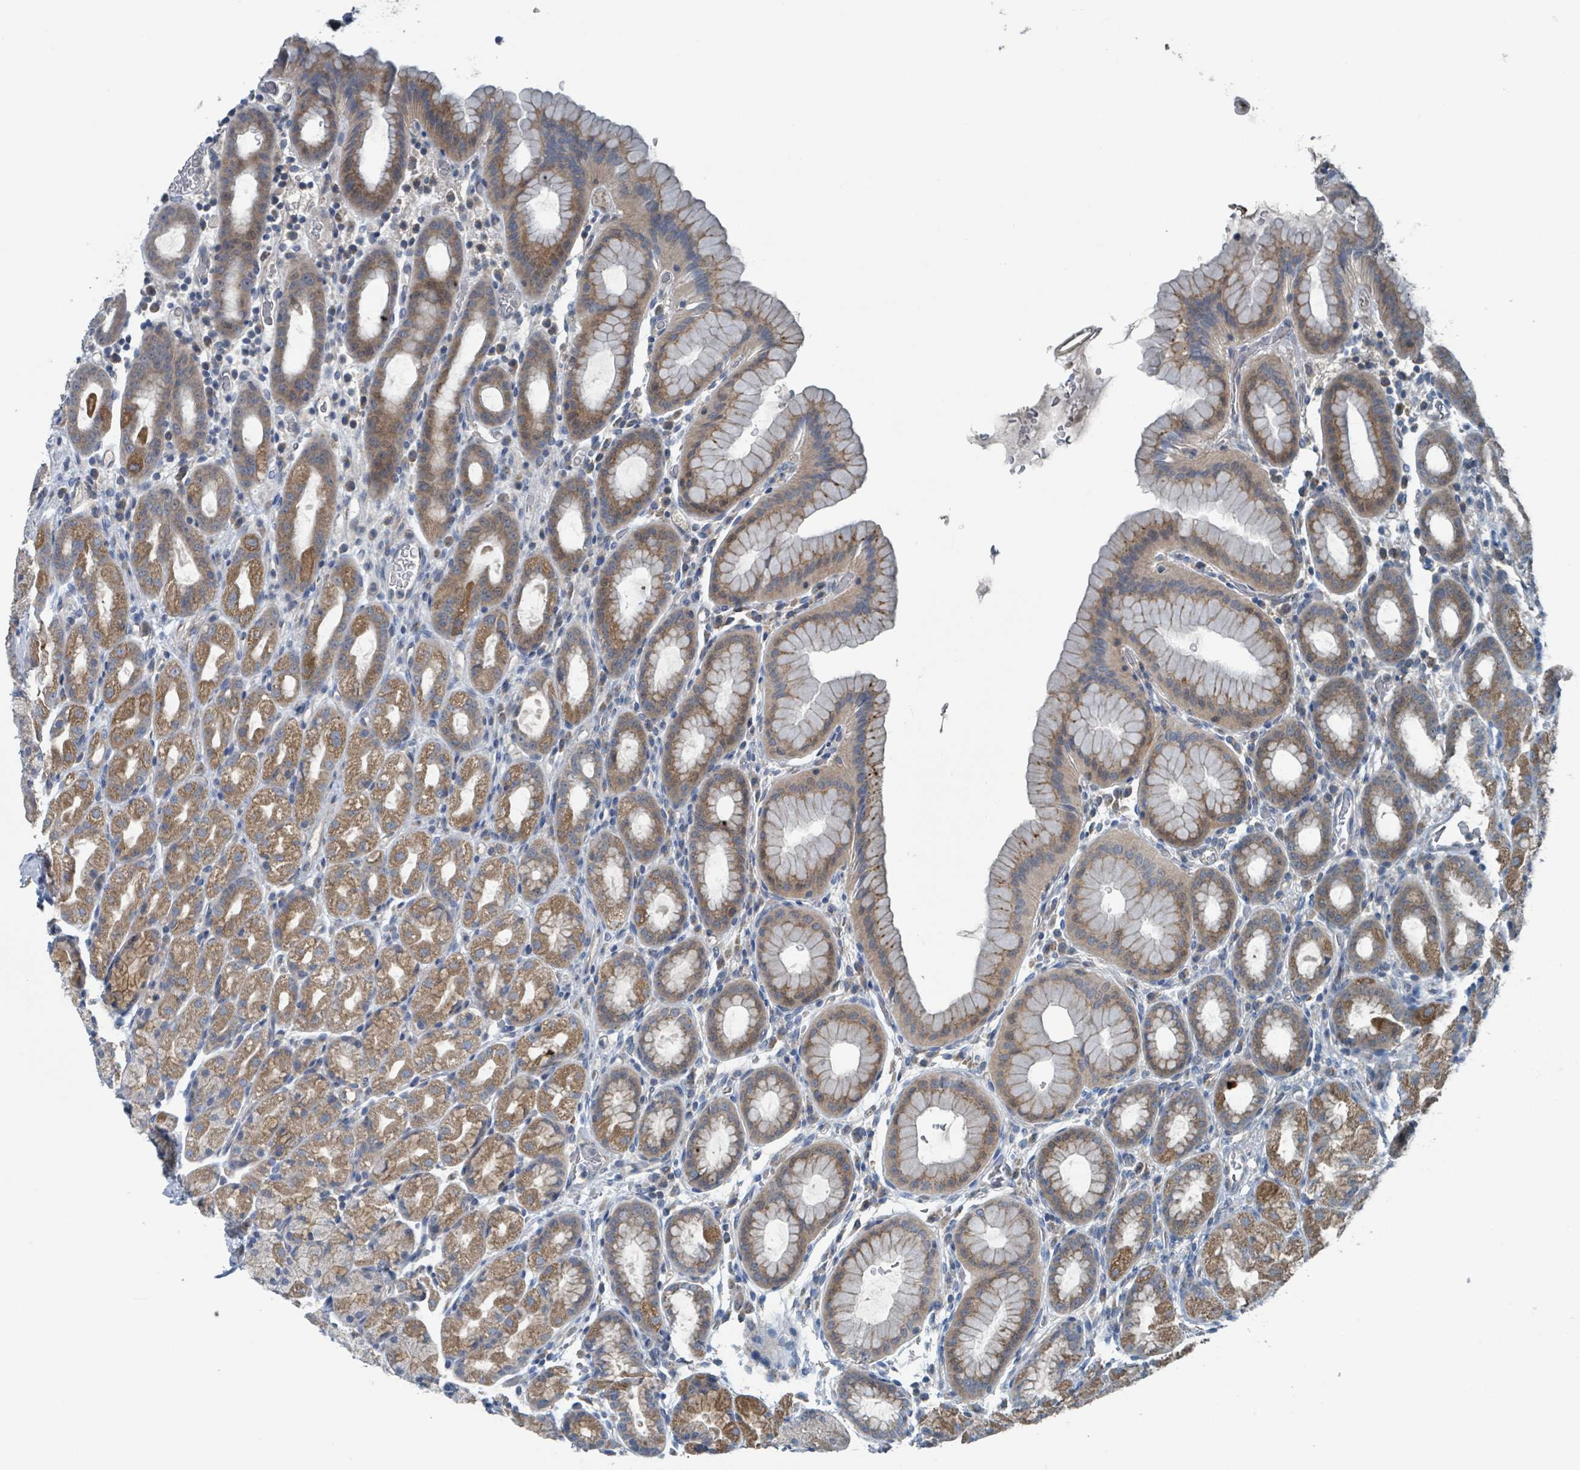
{"staining": {"intensity": "moderate", "quantity": ">75%", "location": "cytoplasmic/membranous"}, "tissue": "stomach", "cell_type": "Glandular cells", "image_type": "normal", "snomed": [{"axis": "morphology", "description": "Normal tissue, NOS"}, {"axis": "topography", "description": "Stomach, upper"}, {"axis": "topography", "description": "Stomach, lower"}, {"axis": "topography", "description": "Small intestine"}], "caption": "DAB immunohistochemical staining of normal human stomach demonstrates moderate cytoplasmic/membranous protein positivity in approximately >75% of glandular cells.", "gene": "ACBD4", "patient": {"sex": "male", "age": 68}}